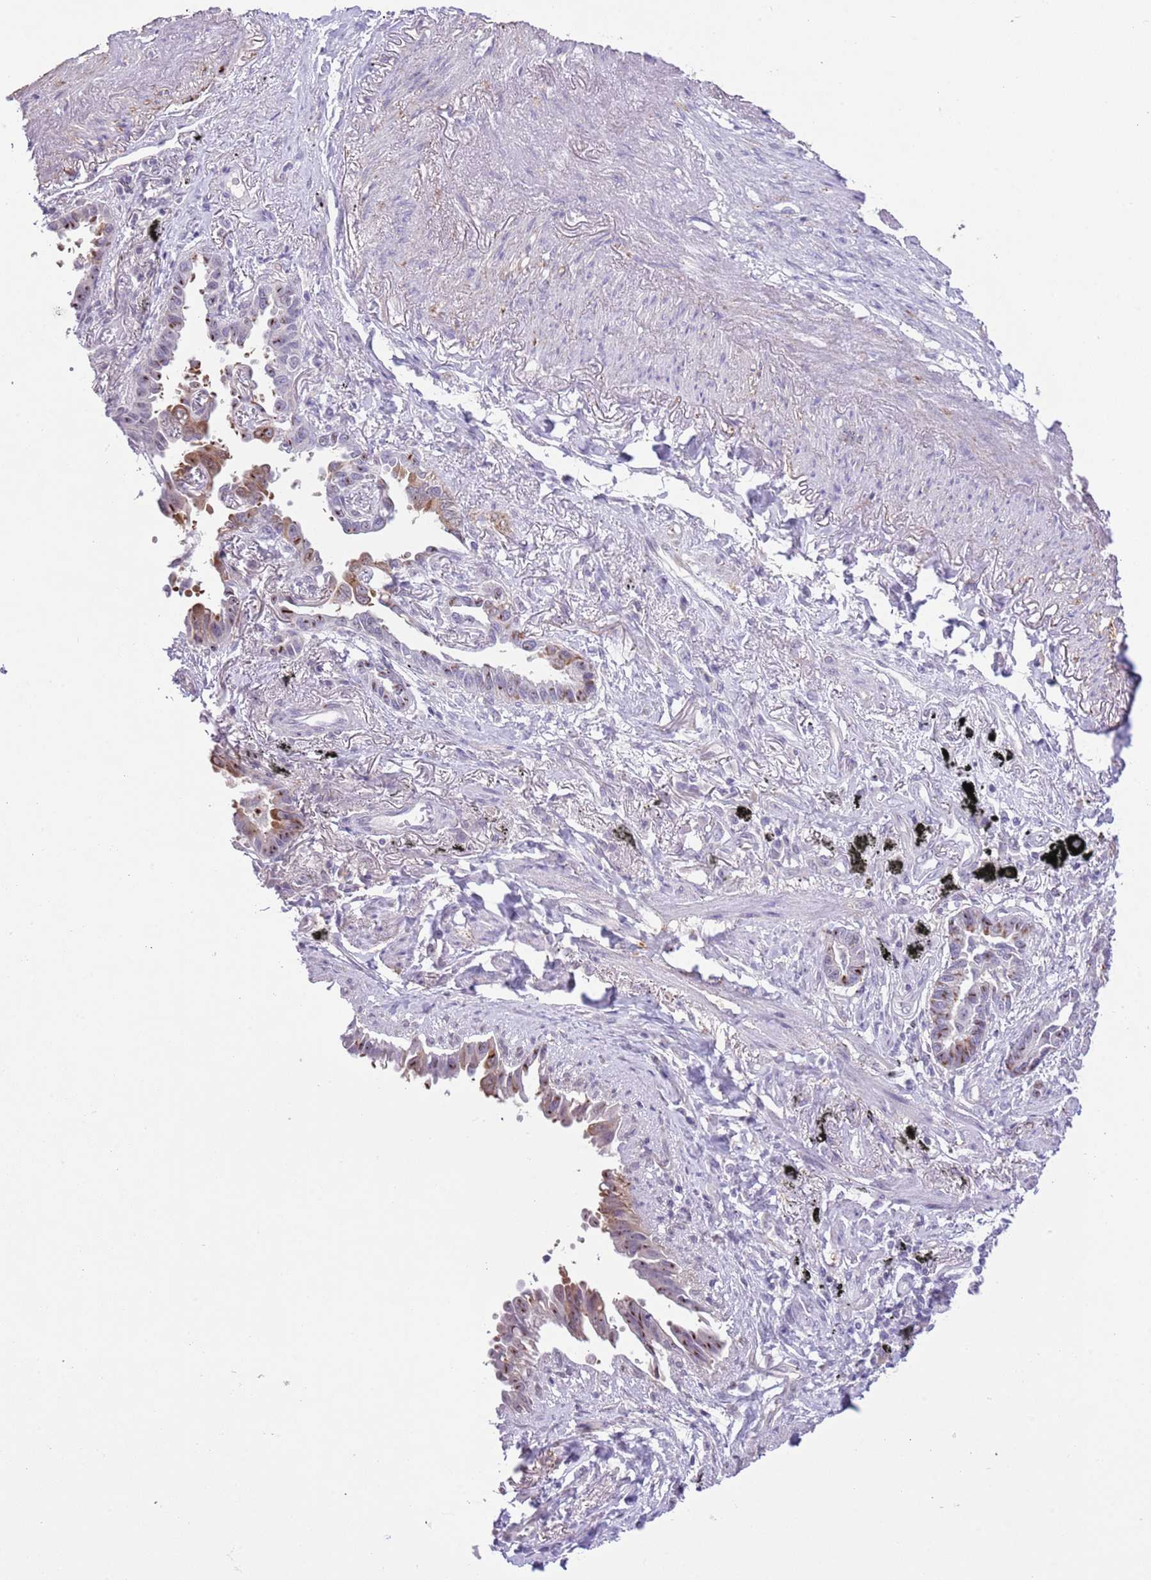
{"staining": {"intensity": "weak", "quantity": "<25%", "location": "cytoplasmic/membranous"}, "tissue": "lung cancer", "cell_type": "Tumor cells", "image_type": "cancer", "snomed": [{"axis": "morphology", "description": "Adenocarcinoma, NOS"}, {"axis": "topography", "description": "Lung"}], "caption": "This is an immunohistochemistry (IHC) histopathology image of lung cancer. There is no staining in tumor cells.", "gene": "MIDN", "patient": {"sex": "male", "age": 67}}